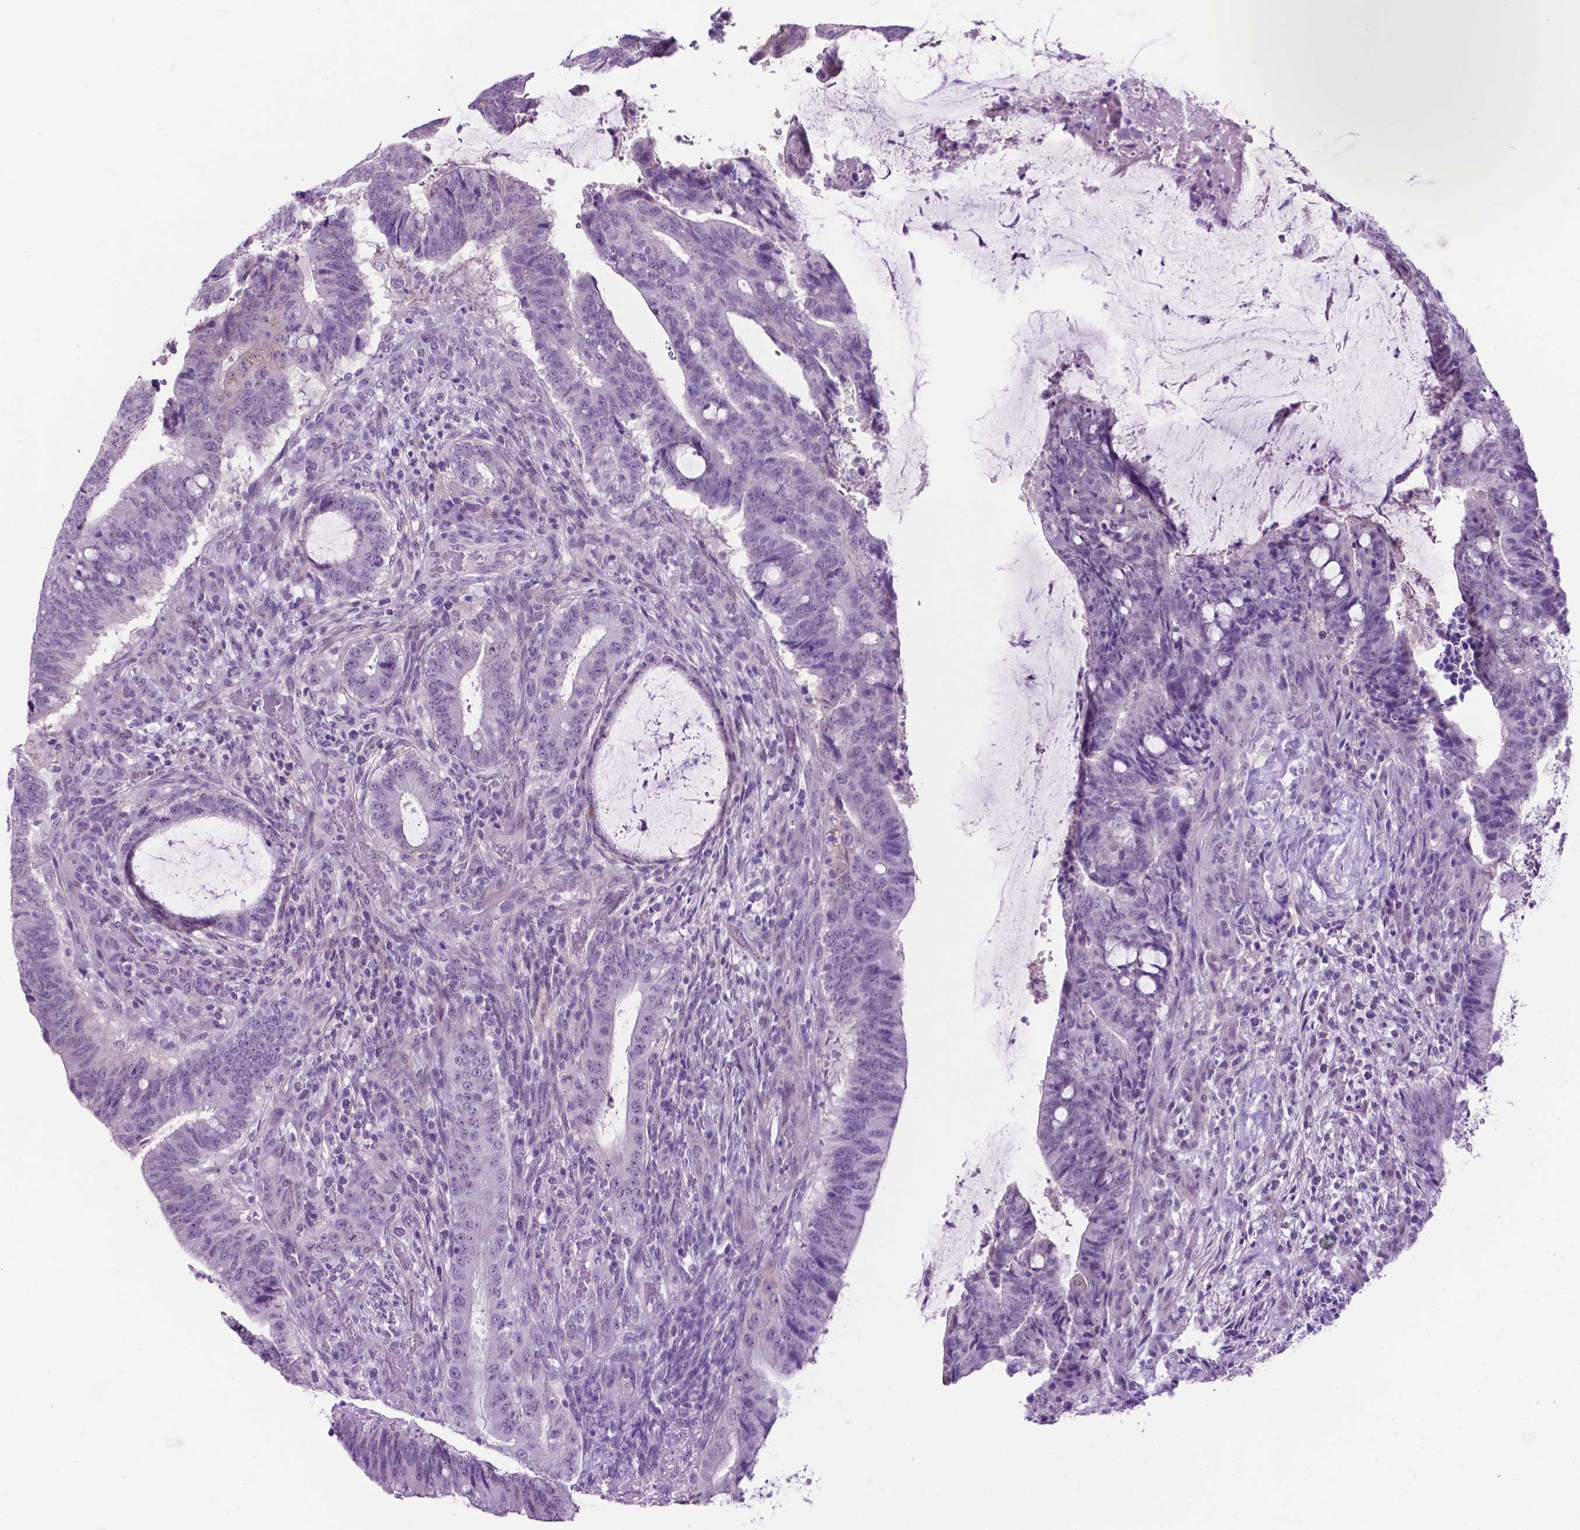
{"staining": {"intensity": "negative", "quantity": "none", "location": "none"}, "tissue": "colorectal cancer", "cell_type": "Tumor cells", "image_type": "cancer", "snomed": [{"axis": "morphology", "description": "Adenocarcinoma, NOS"}, {"axis": "topography", "description": "Colon"}], "caption": "DAB immunohistochemical staining of colorectal cancer (adenocarcinoma) displays no significant positivity in tumor cells.", "gene": "TACSTD2", "patient": {"sex": "female", "age": 43}}